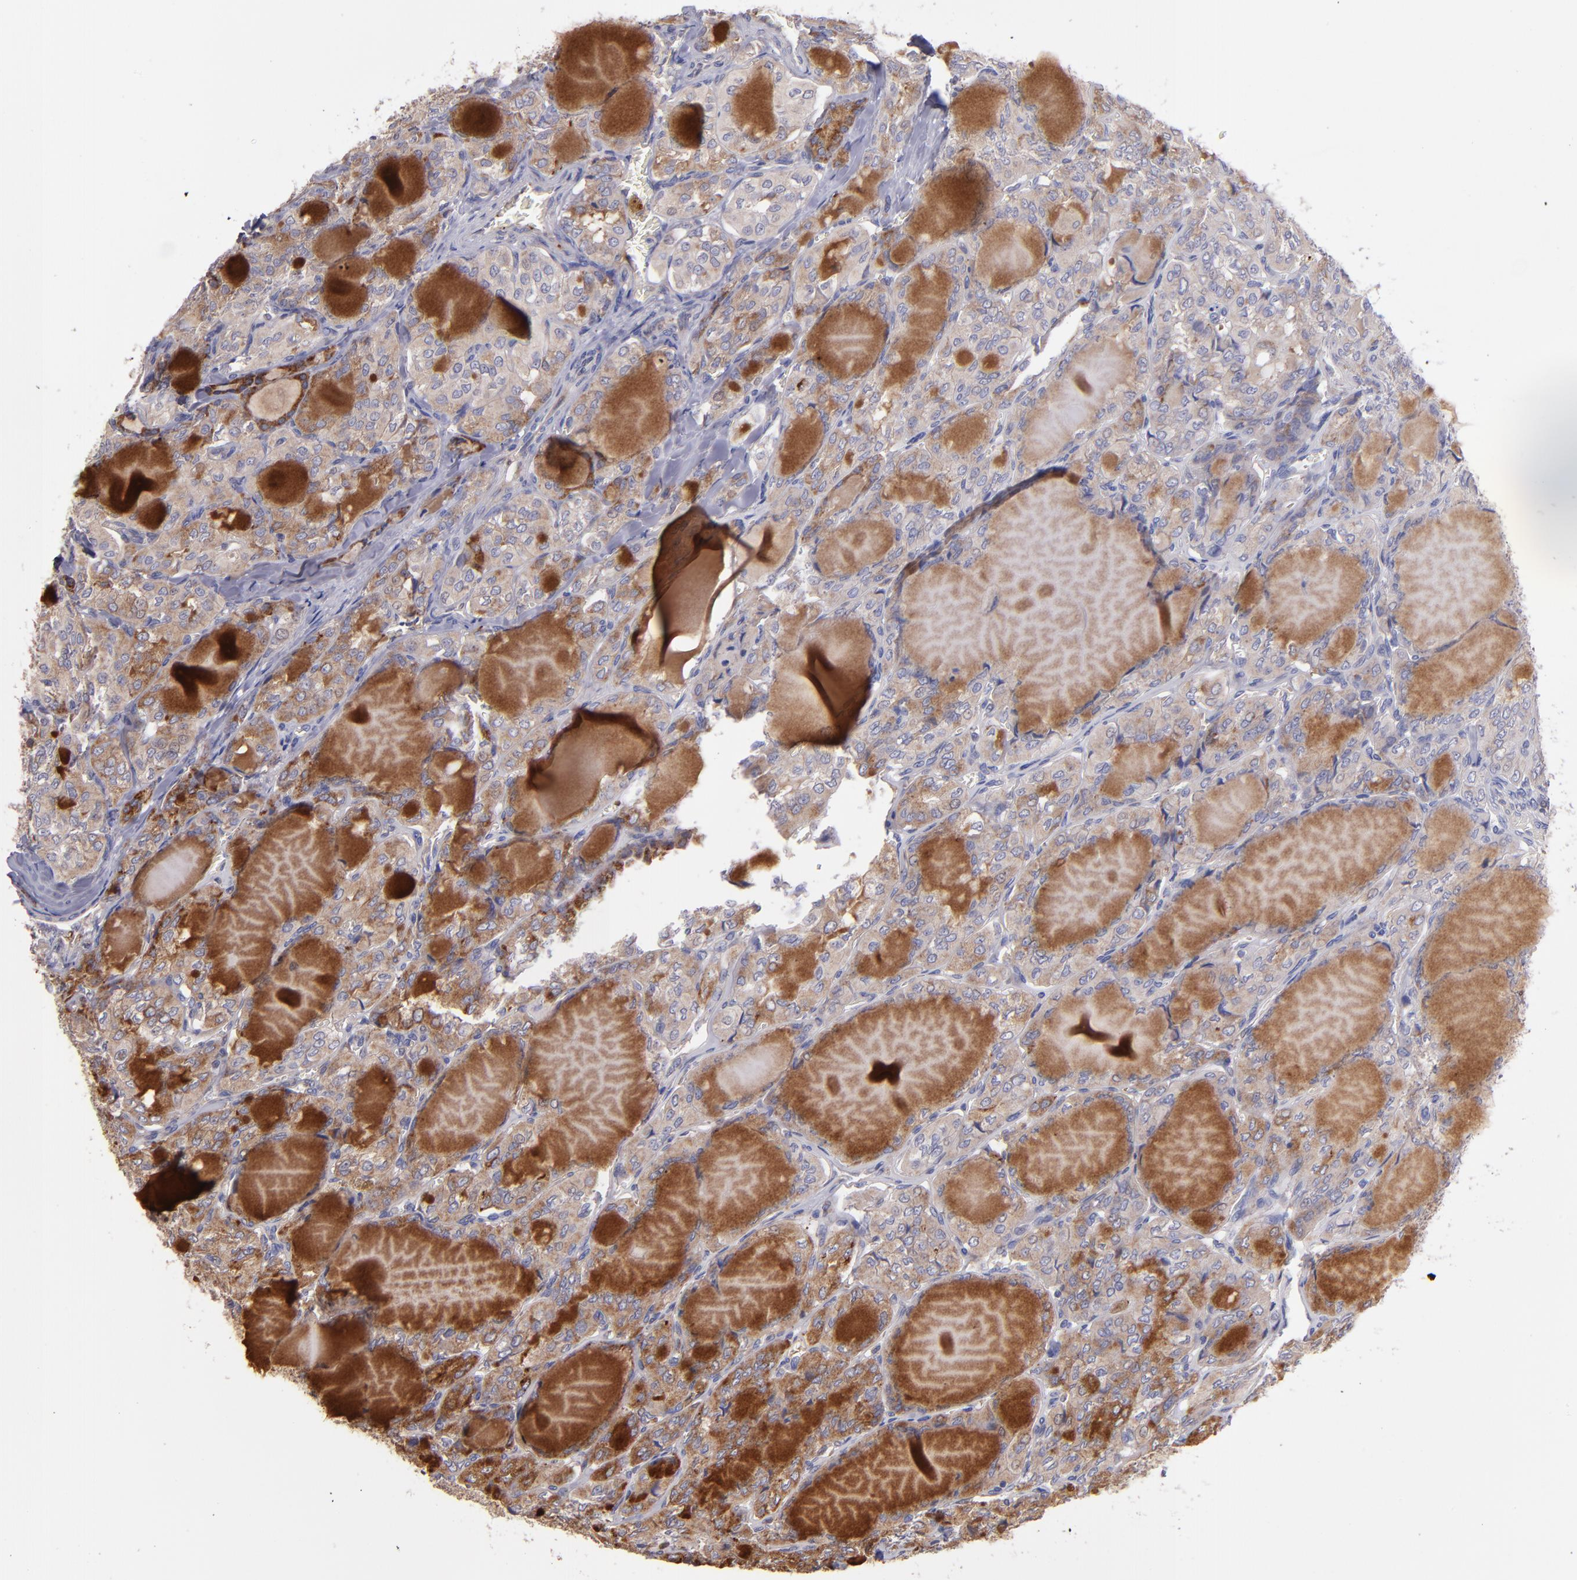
{"staining": {"intensity": "moderate", "quantity": ">75%", "location": "cytoplasmic/membranous"}, "tissue": "thyroid cancer", "cell_type": "Tumor cells", "image_type": "cancer", "snomed": [{"axis": "morphology", "description": "Papillary adenocarcinoma, NOS"}, {"axis": "topography", "description": "Thyroid gland"}], "caption": "A brown stain highlights moderate cytoplasmic/membranous positivity of a protein in papillary adenocarcinoma (thyroid) tumor cells. Ihc stains the protein of interest in brown and the nuclei are stained blue.", "gene": "IFIH1", "patient": {"sex": "male", "age": 20}}